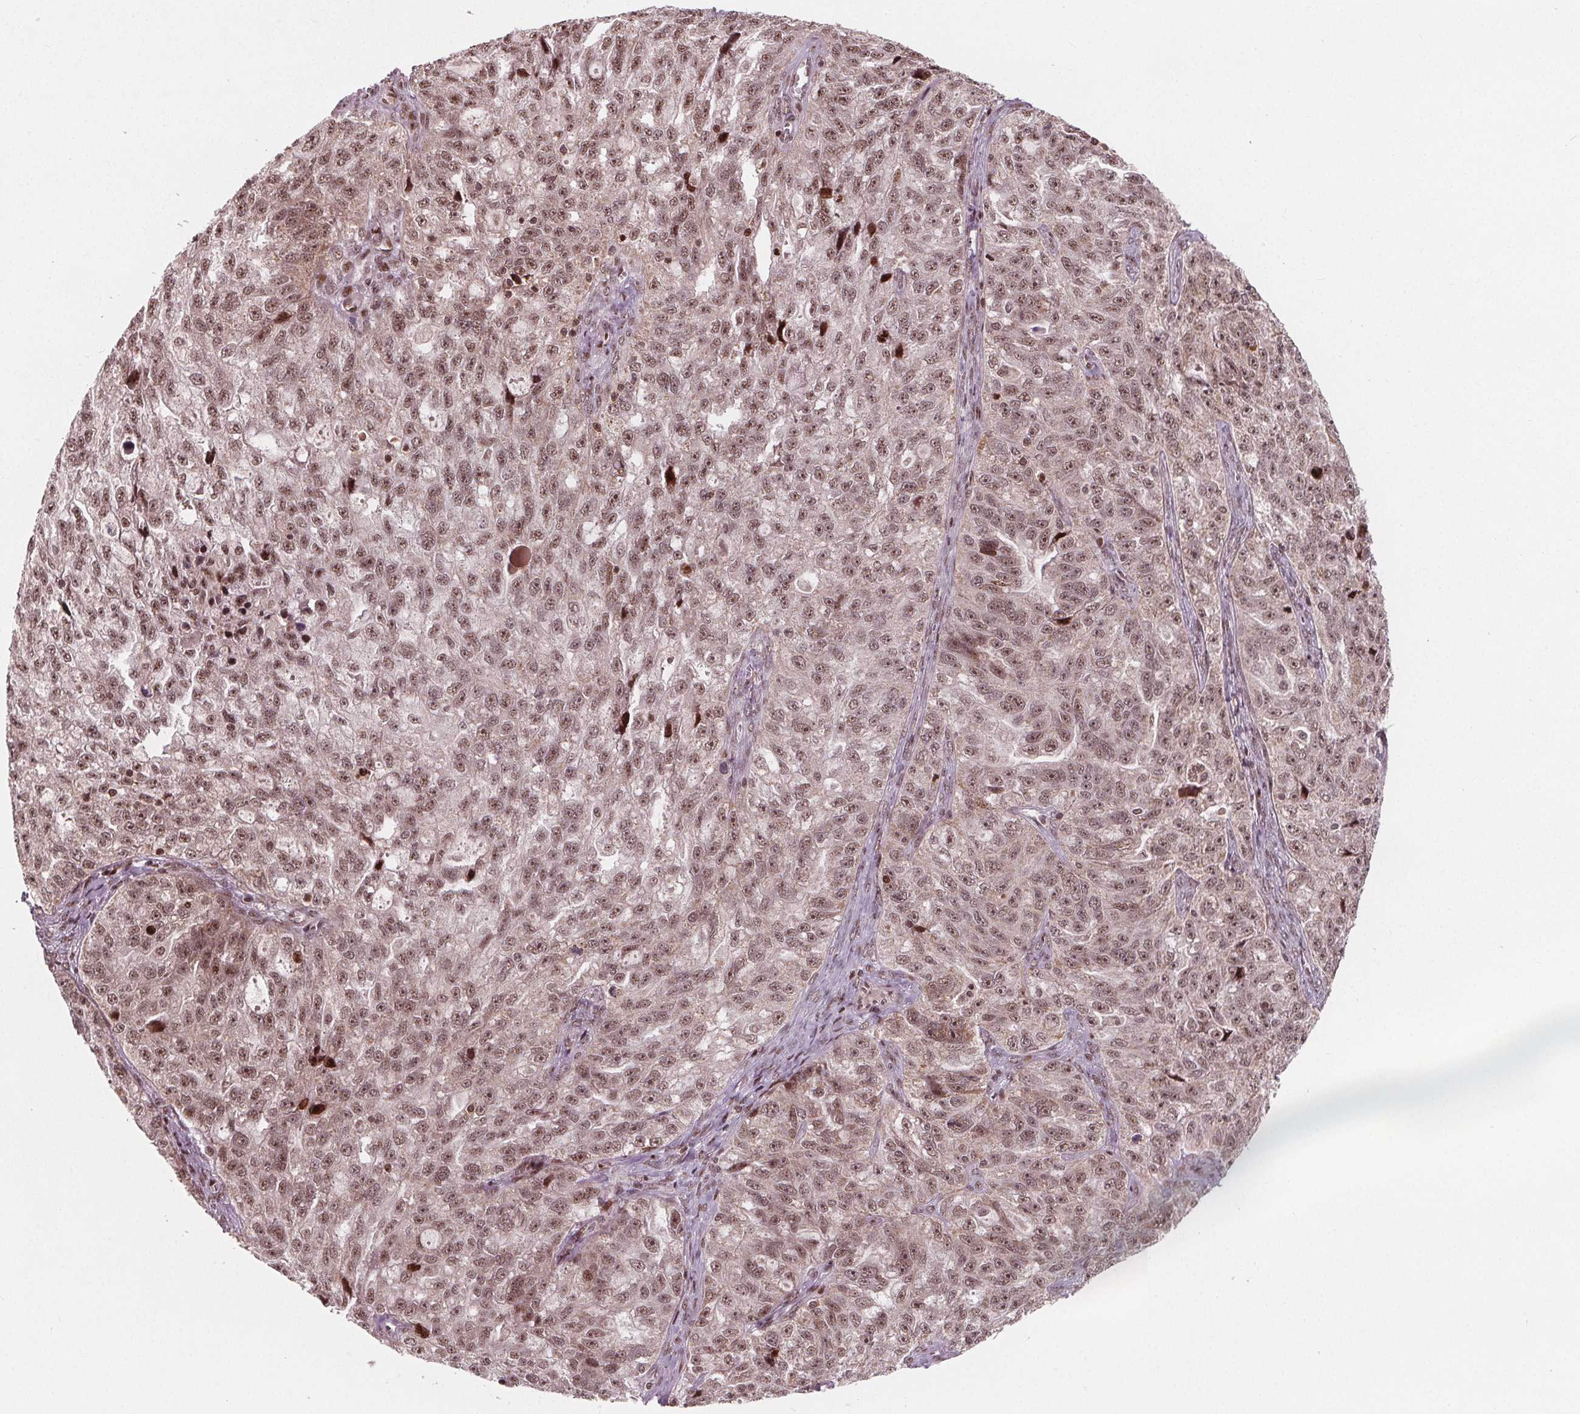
{"staining": {"intensity": "moderate", "quantity": ">75%", "location": "nuclear"}, "tissue": "ovarian cancer", "cell_type": "Tumor cells", "image_type": "cancer", "snomed": [{"axis": "morphology", "description": "Cystadenocarcinoma, serous, NOS"}, {"axis": "topography", "description": "Ovary"}], "caption": "IHC image of ovarian cancer stained for a protein (brown), which displays medium levels of moderate nuclear positivity in approximately >75% of tumor cells.", "gene": "SNRNP35", "patient": {"sex": "female", "age": 51}}